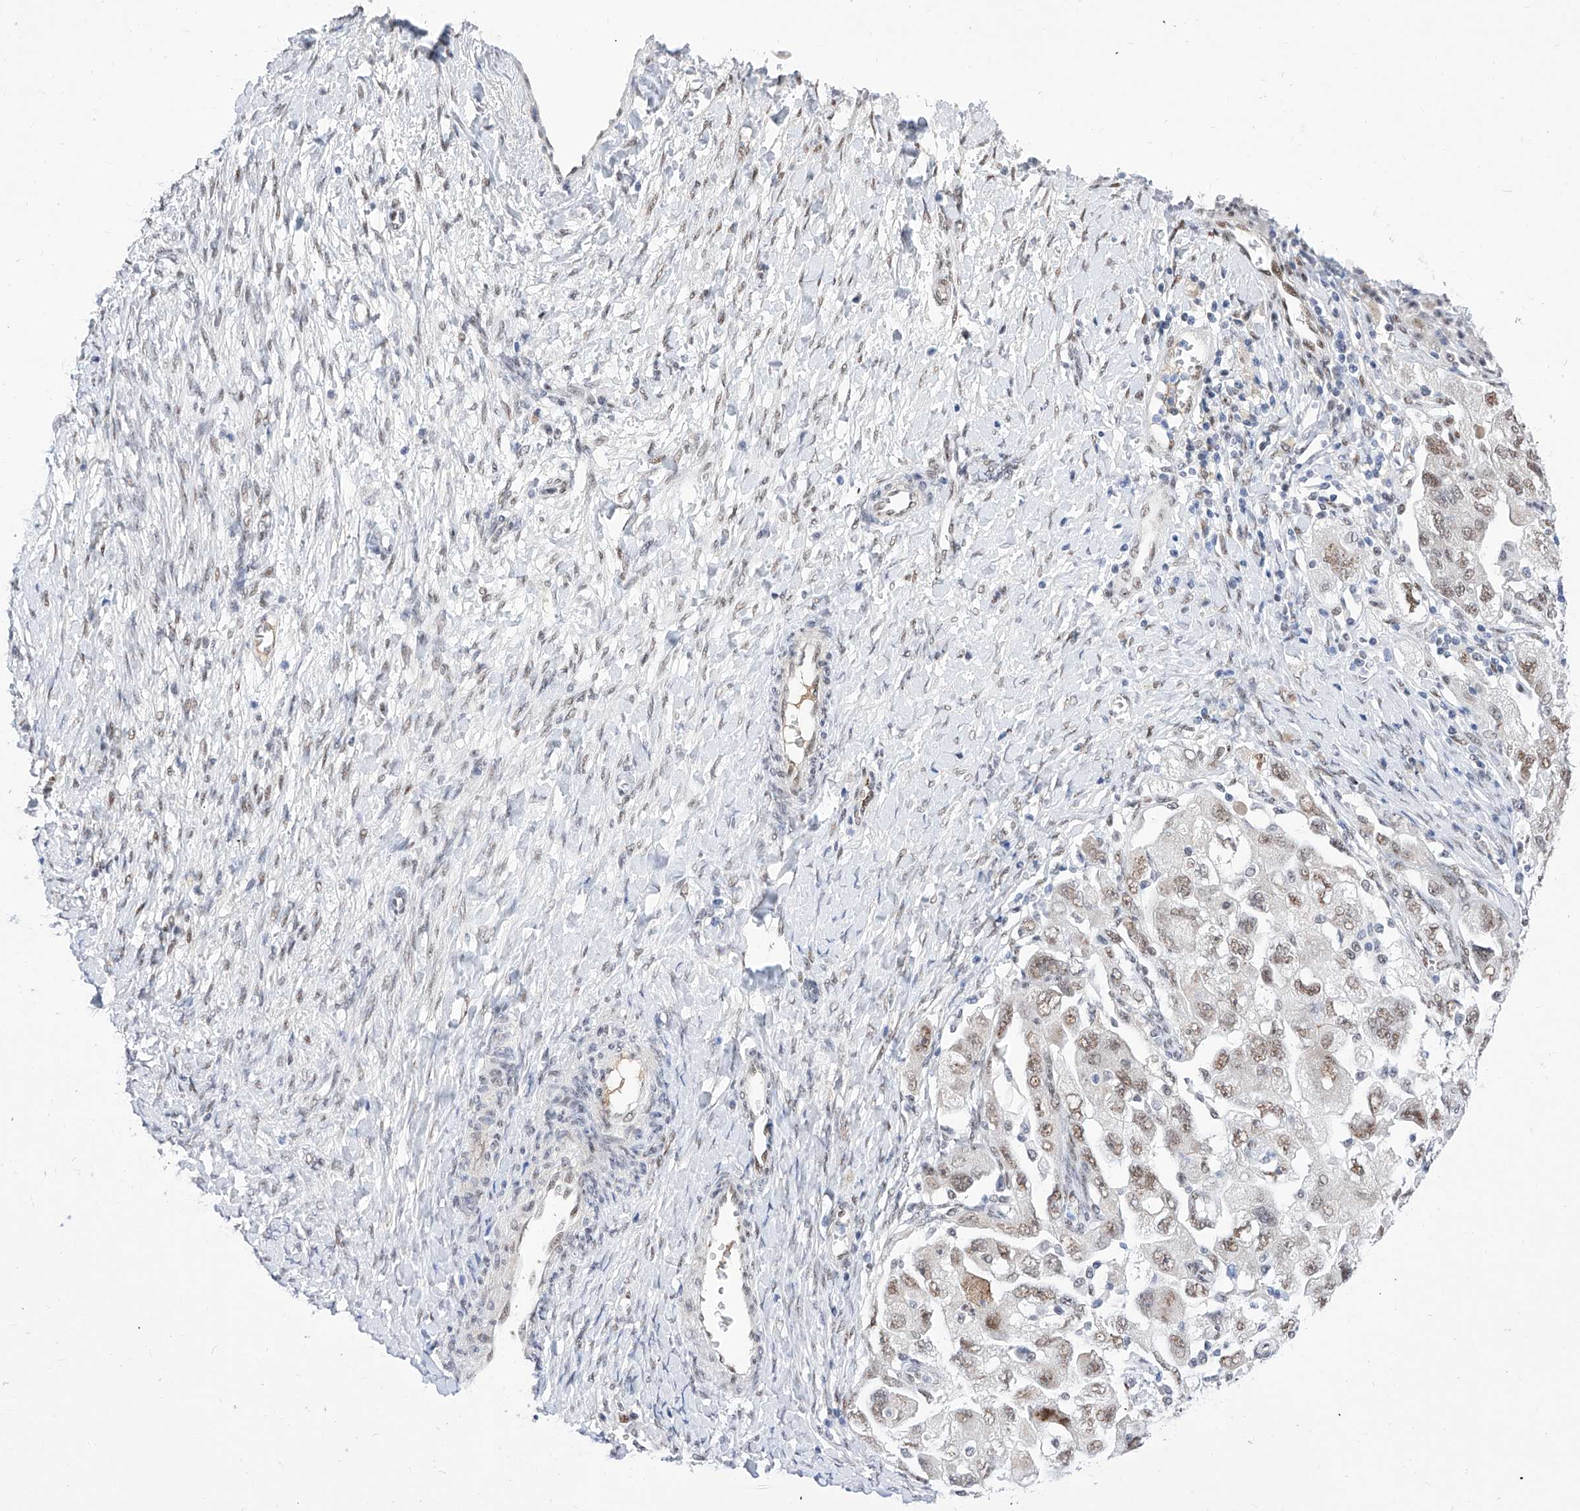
{"staining": {"intensity": "weak", "quantity": ">75%", "location": "nuclear"}, "tissue": "ovarian cancer", "cell_type": "Tumor cells", "image_type": "cancer", "snomed": [{"axis": "morphology", "description": "Carcinoma, NOS"}, {"axis": "morphology", "description": "Cystadenocarcinoma, serous, NOS"}, {"axis": "topography", "description": "Ovary"}], "caption": "This is an image of immunohistochemistry staining of ovarian cancer (carcinoma), which shows weak expression in the nuclear of tumor cells.", "gene": "ATN1", "patient": {"sex": "female", "age": 69}}